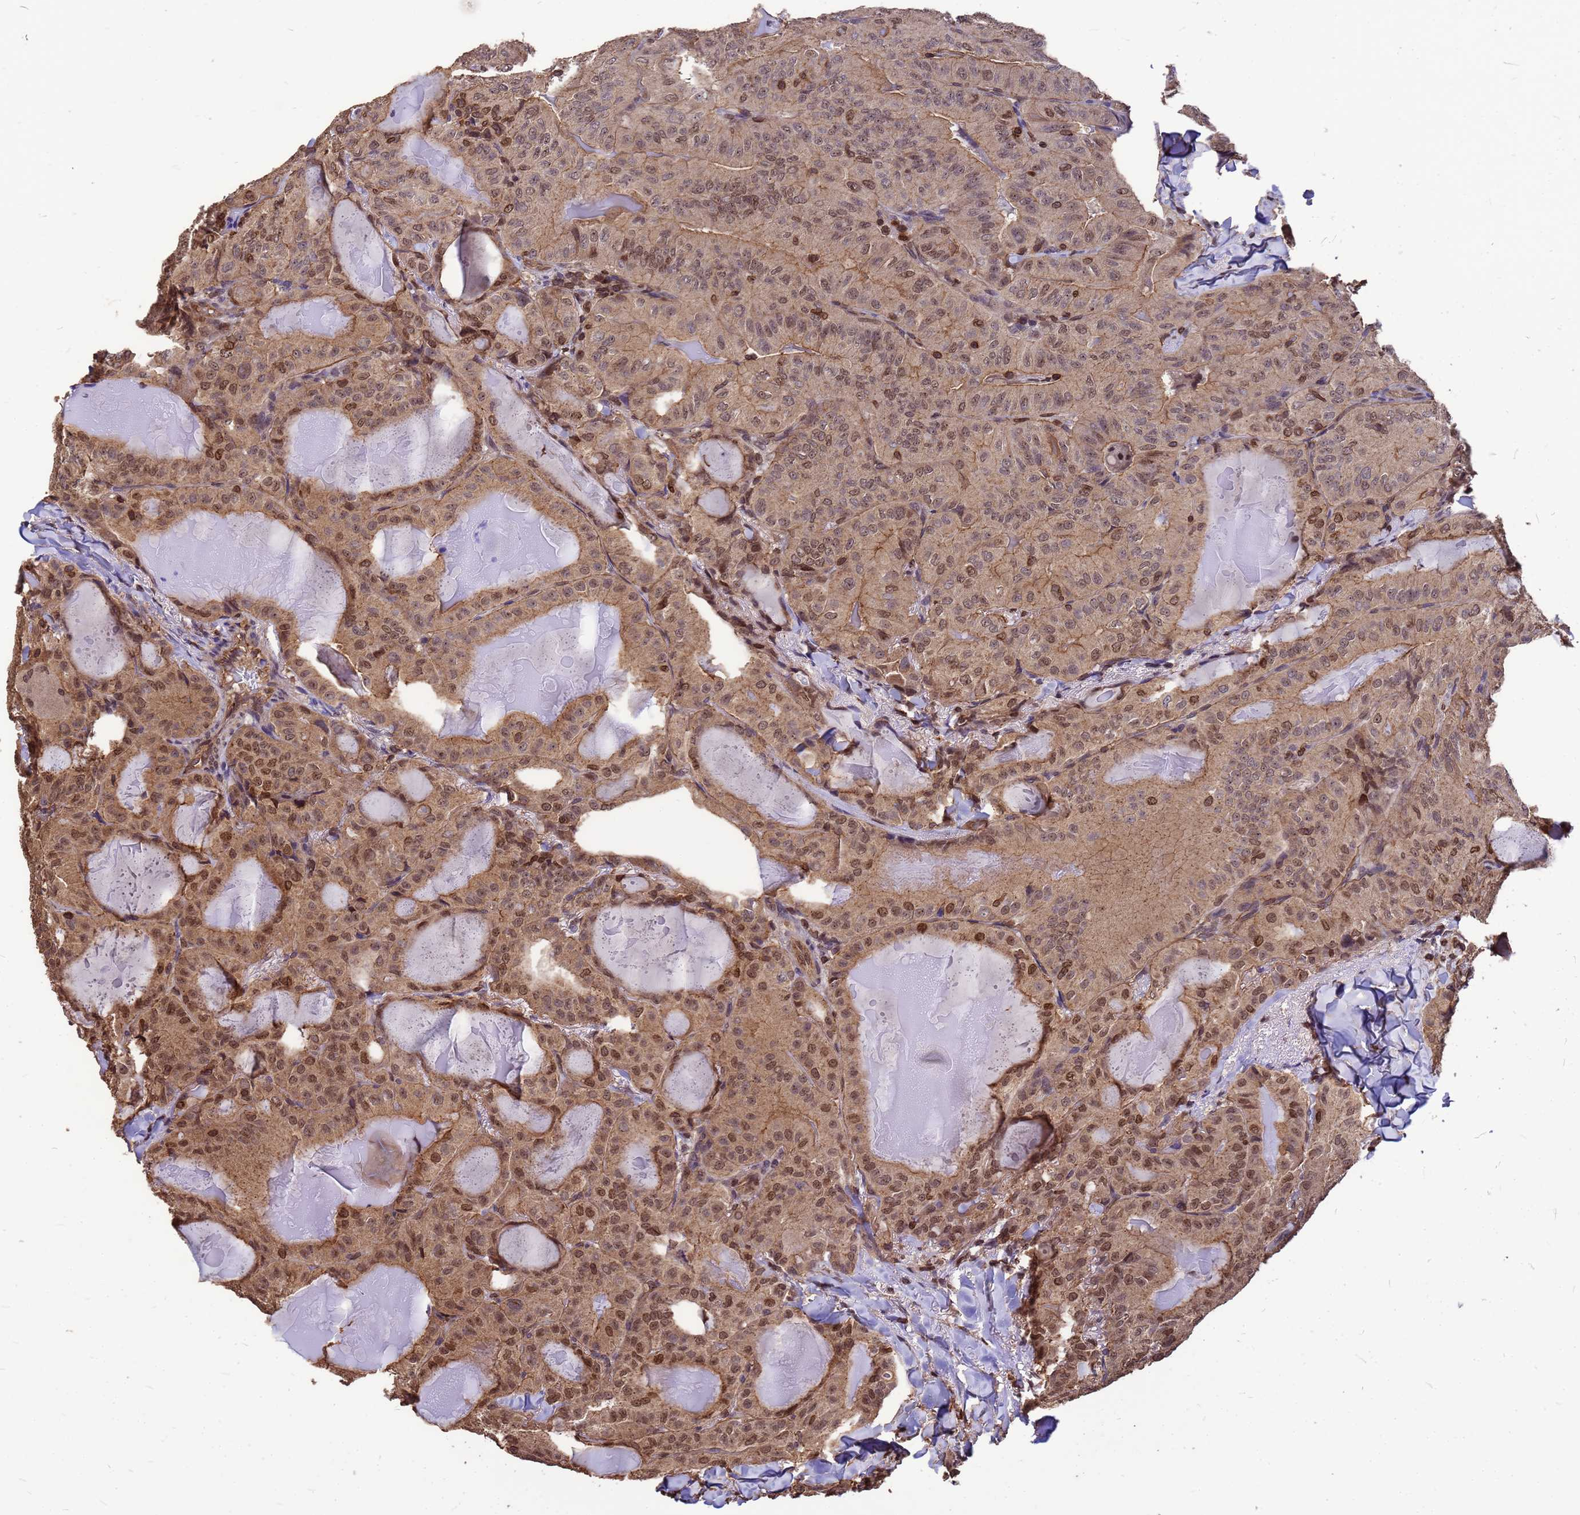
{"staining": {"intensity": "moderate", "quantity": ">75%", "location": "cytoplasmic/membranous,nuclear"}, "tissue": "thyroid cancer", "cell_type": "Tumor cells", "image_type": "cancer", "snomed": [{"axis": "morphology", "description": "Papillary adenocarcinoma, NOS"}, {"axis": "topography", "description": "Thyroid gland"}], "caption": "Tumor cells show medium levels of moderate cytoplasmic/membranous and nuclear staining in approximately >75% of cells in thyroid cancer. The staining is performed using DAB (3,3'-diaminobenzidine) brown chromogen to label protein expression. The nuclei are counter-stained blue using hematoxylin.", "gene": "C1orf35", "patient": {"sex": "female", "age": 68}}